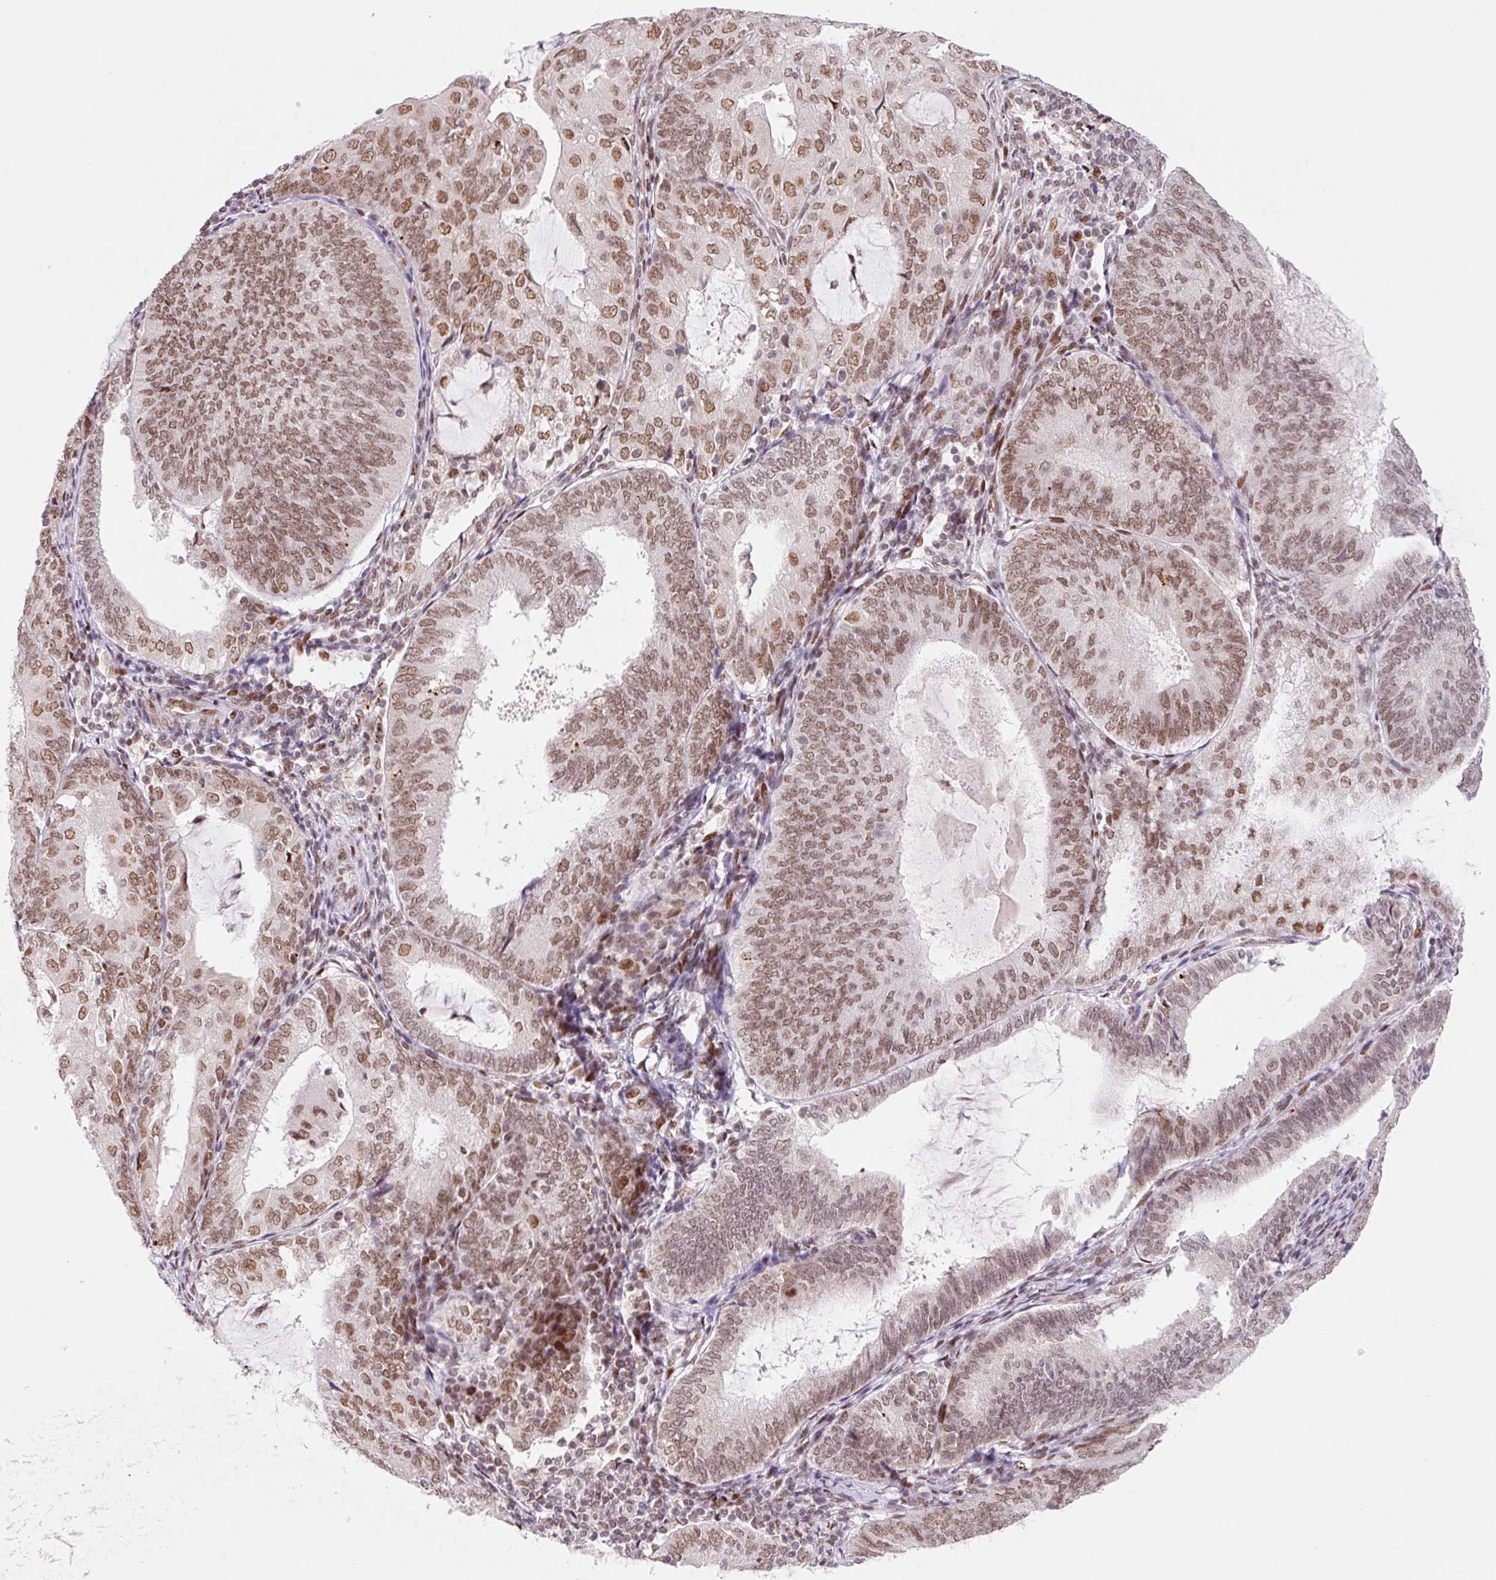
{"staining": {"intensity": "moderate", "quantity": ">75%", "location": "nuclear"}, "tissue": "endometrial cancer", "cell_type": "Tumor cells", "image_type": "cancer", "snomed": [{"axis": "morphology", "description": "Adenocarcinoma, NOS"}, {"axis": "topography", "description": "Endometrium"}], "caption": "Brown immunohistochemical staining in endometrial cancer demonstrates moderate nuclear expression in approximately >75% of tumor cells. Ihc stains the protein in brown and the nuclei are stained blue.", "gene": "CCNL2", "patient": {"sex": "female", "age": 81}}